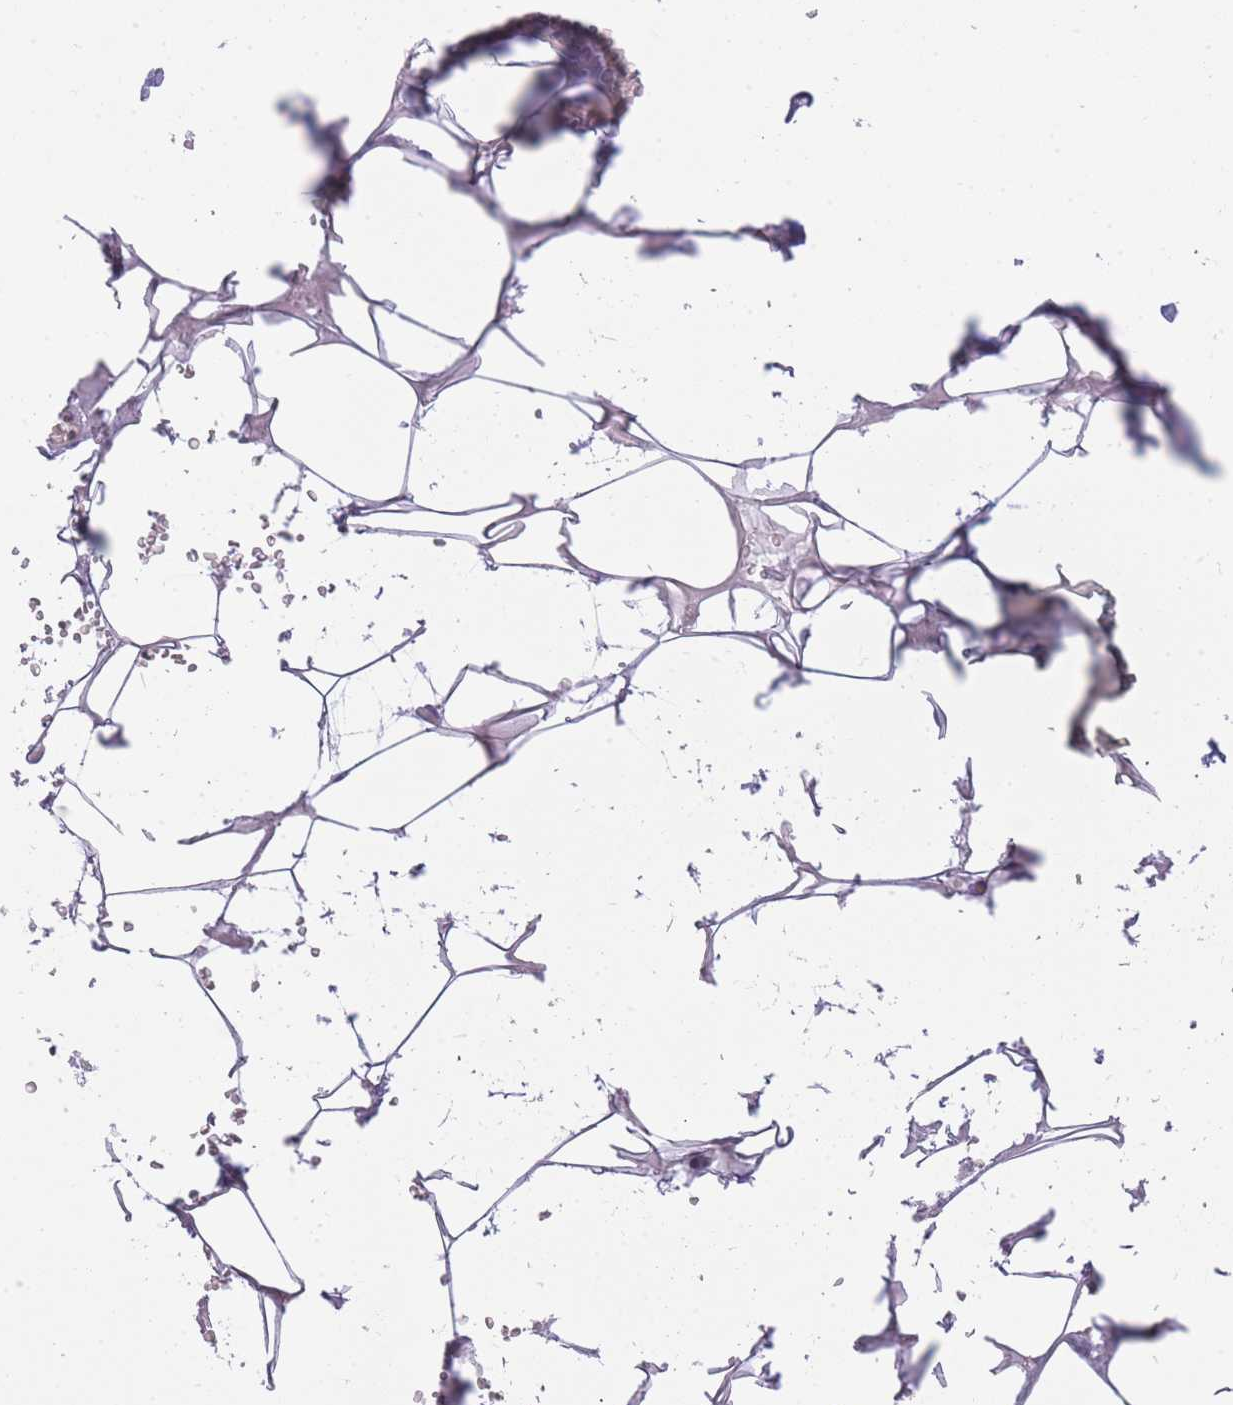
{"staining": {"intensity": "negative", "quantity": "none", "location": "none"}, "tissue": "adipose tissue", "cell_type": "Adipocytes", "image_type": "normal", "snomed": [{"axis": "morphology", "description": "Normal tissue, NOS"}, {"axis": "topography", "description": "Salivary gland"}, {"axis": "topography", "description": "Peripheral nerve tissue"}], "caption": "Immunohistochemistry of benign human adipose tissue displays no positivity in adipocytes.", "gene": "PFDN6", "patient": {"sex": "male", "age": 38}}